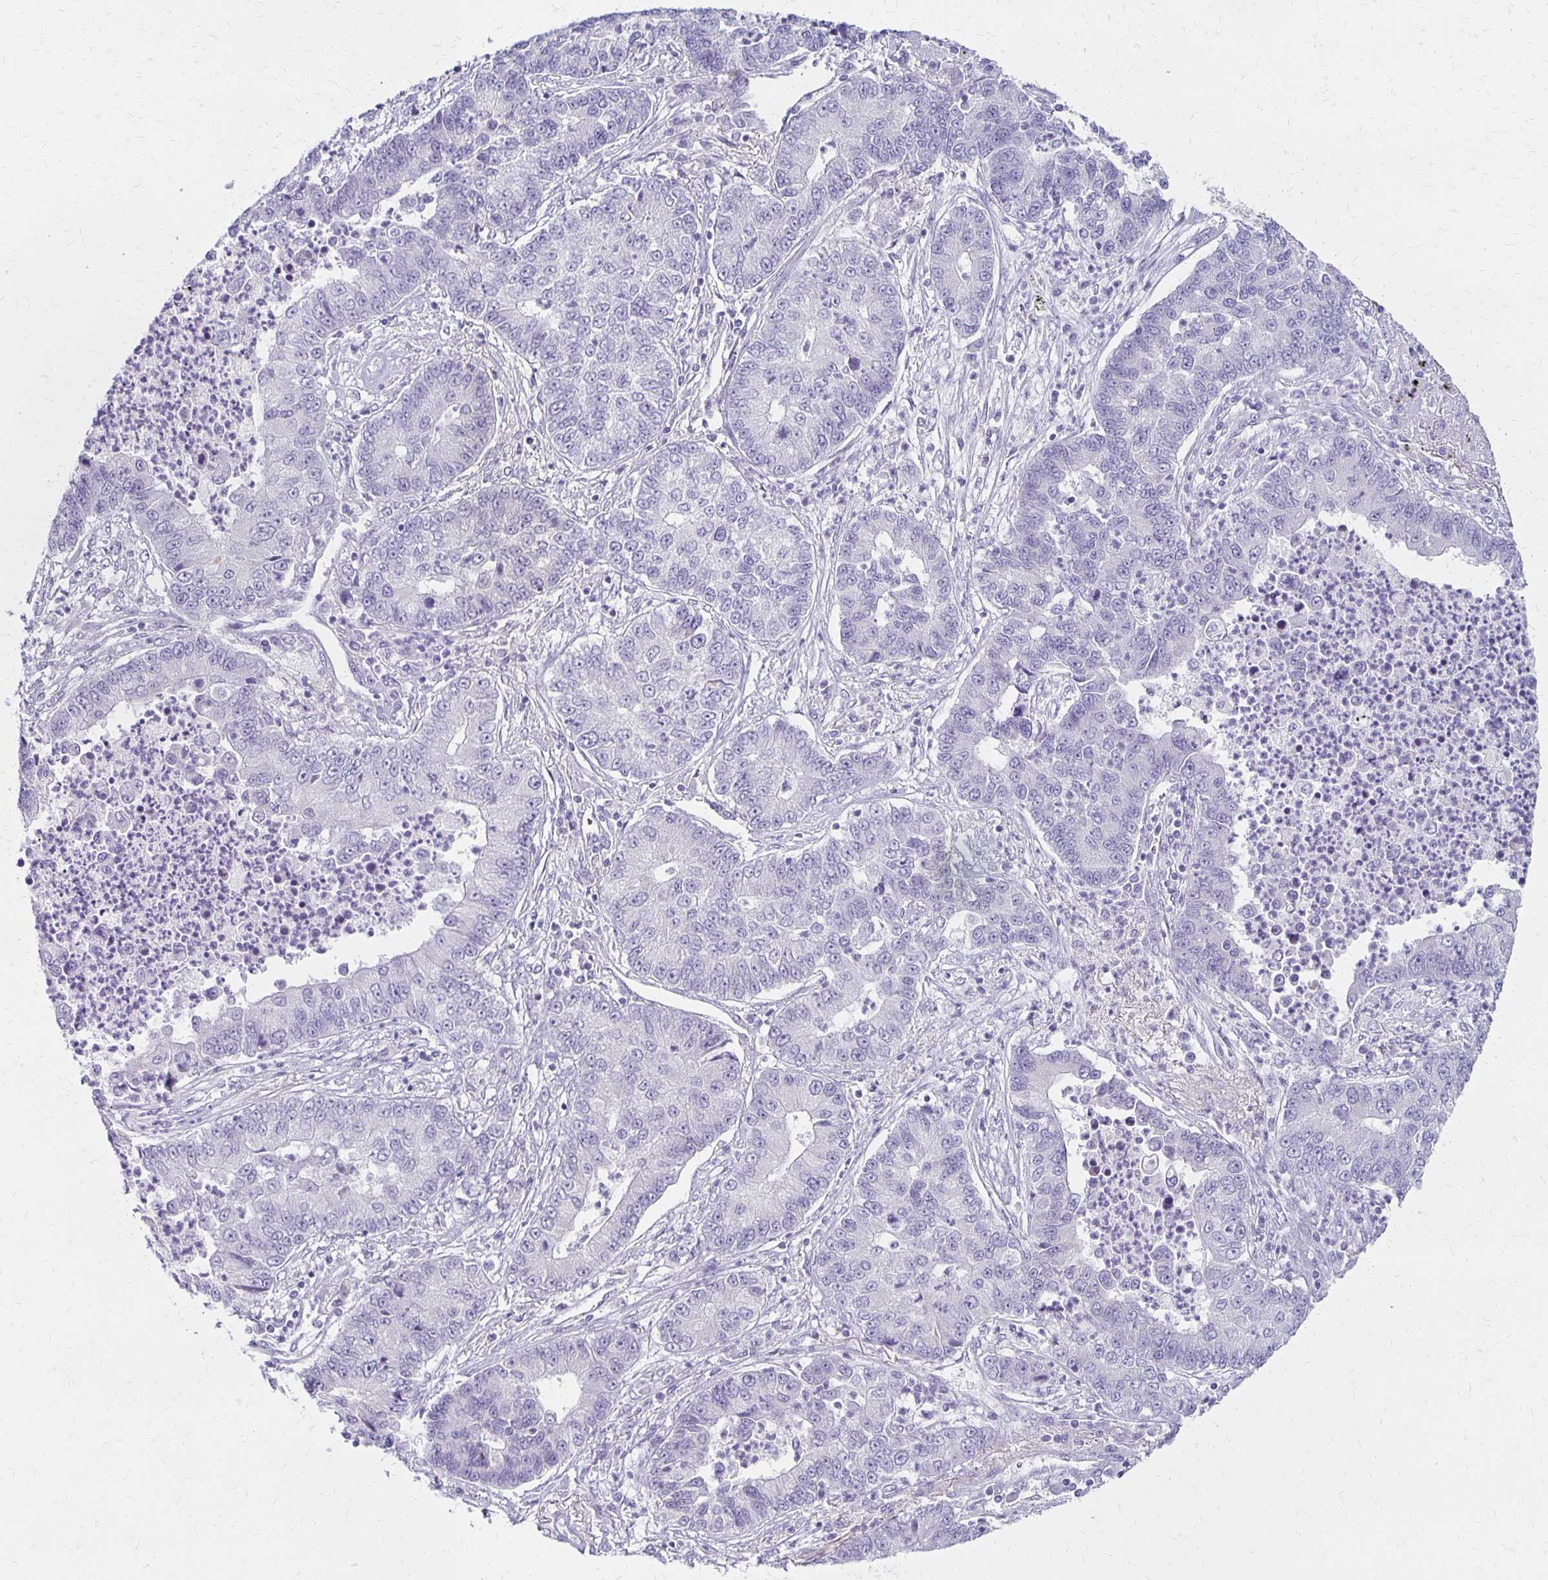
{"staining": {"intensity": "negative", "quantity": "none", "location": "none"}, "tissue": "lung cancer", "cell_type": "Tumor cells", "image_type": "cancer", "snomed": [{"axis": "morphology", "description": "Adenocarcinoma, NOS"}, {"axis": "topography", "description": "Lung"}], "caption": "Immunohistochemical staining of lung cancer exhibits no significant expression in tumor cells.", "gene": "IVL", "patient": {"sex": "female", "age": 57}}